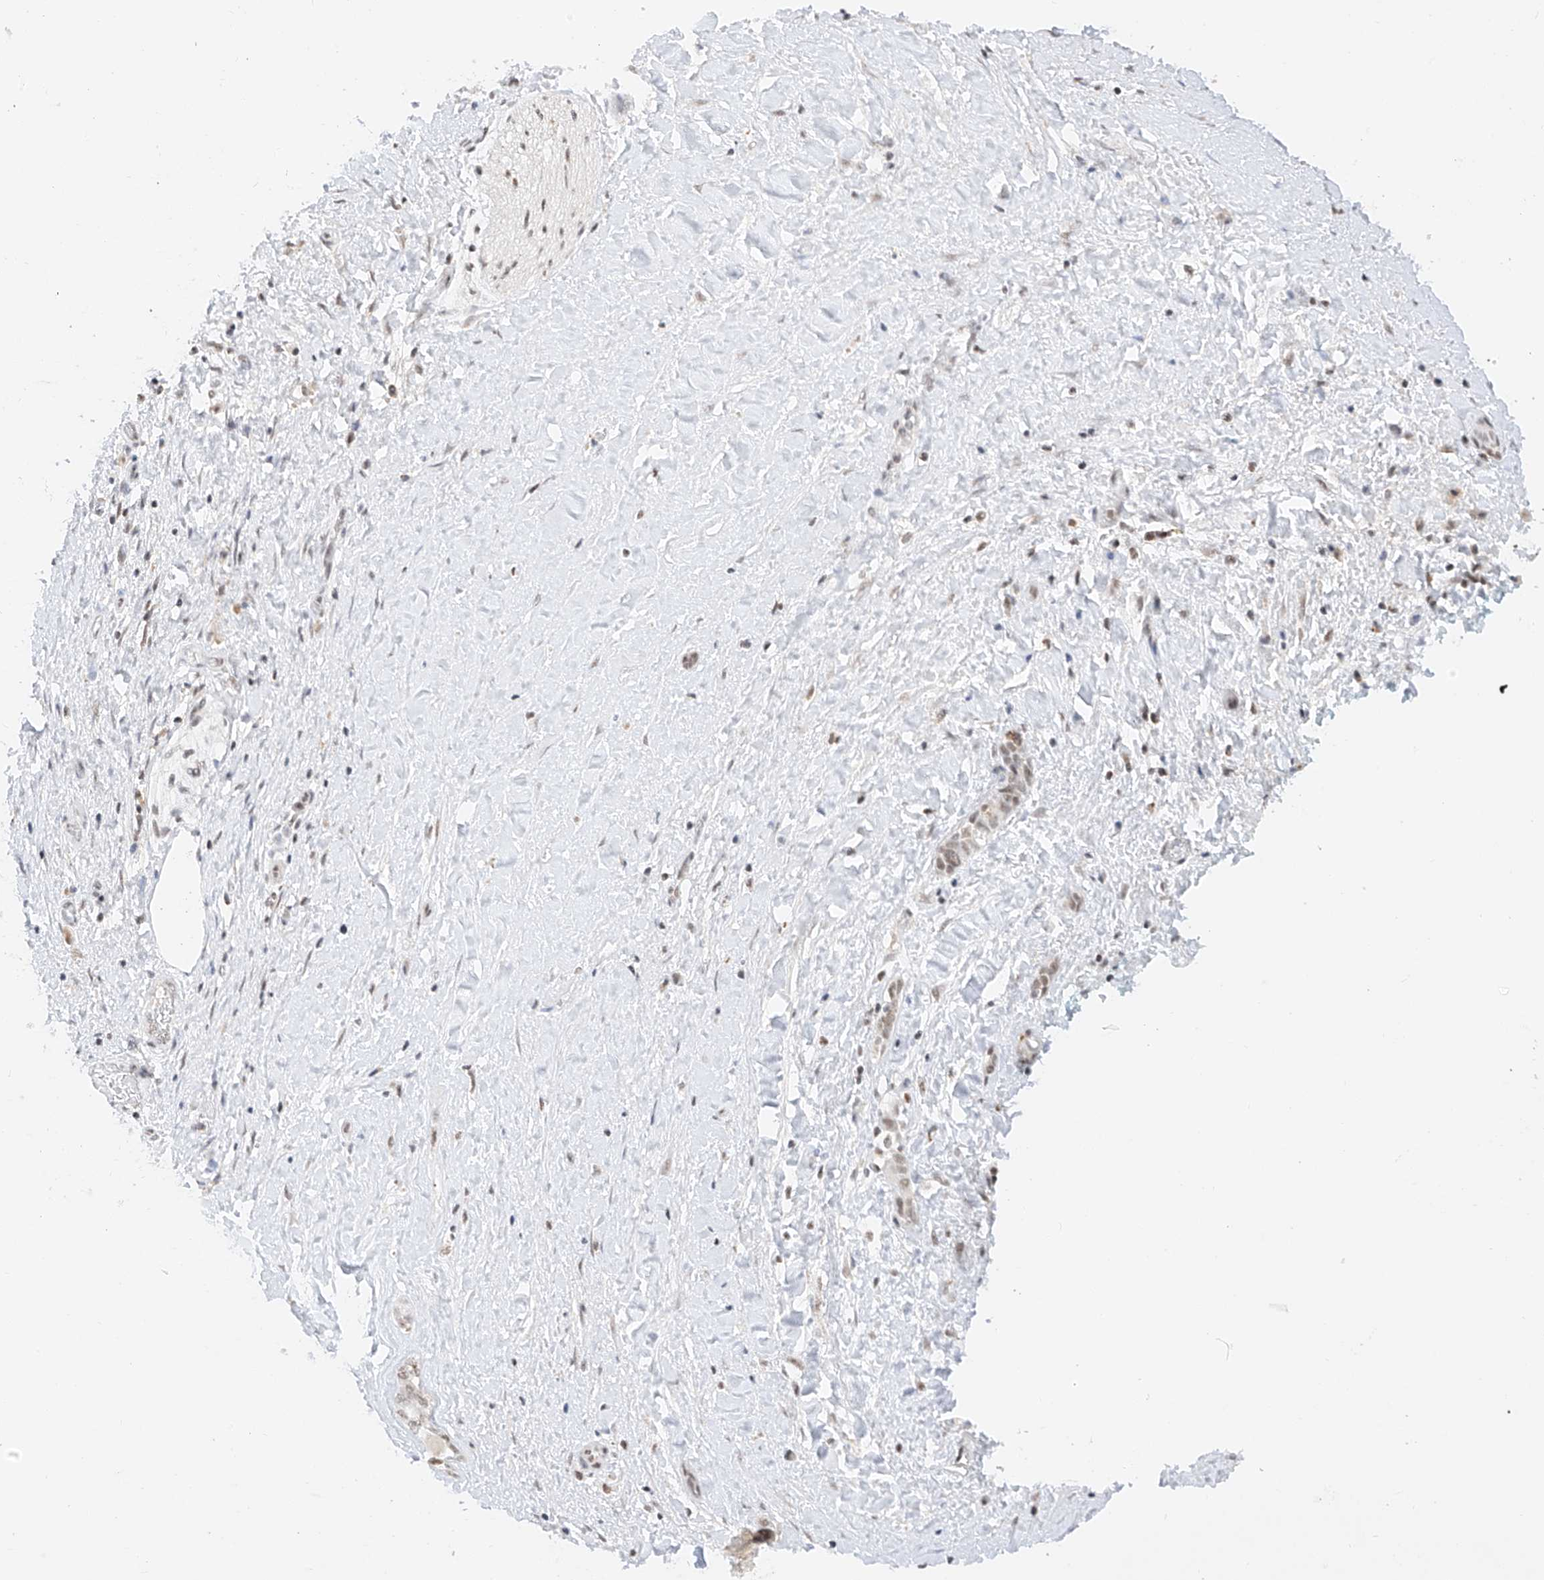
{"staining": {"intensity": "weak", "quantity": ">75%", "location": "nuclear"}, "tissue": "pancreatic cancer", "cell_type": "Tumor cells", "image_type": "cancer", "snomed": [{"axis": "morphology", "description": "Normal tissue, NOS"}, {"axis": "morphology", "description": "Adenocarcinoma, NOS"}, {"axis": "topography", "description": "Pancreas"}, {"axis": "topography", "description": "Peripheral nerve tissue"}], "caption": "Protein staining of pancreatic cancer tissue reveals weak nuclear staining in about >75% of tumor cells.", "gene": "NRF1", "patient": {"sex": "female", "age": 63}}